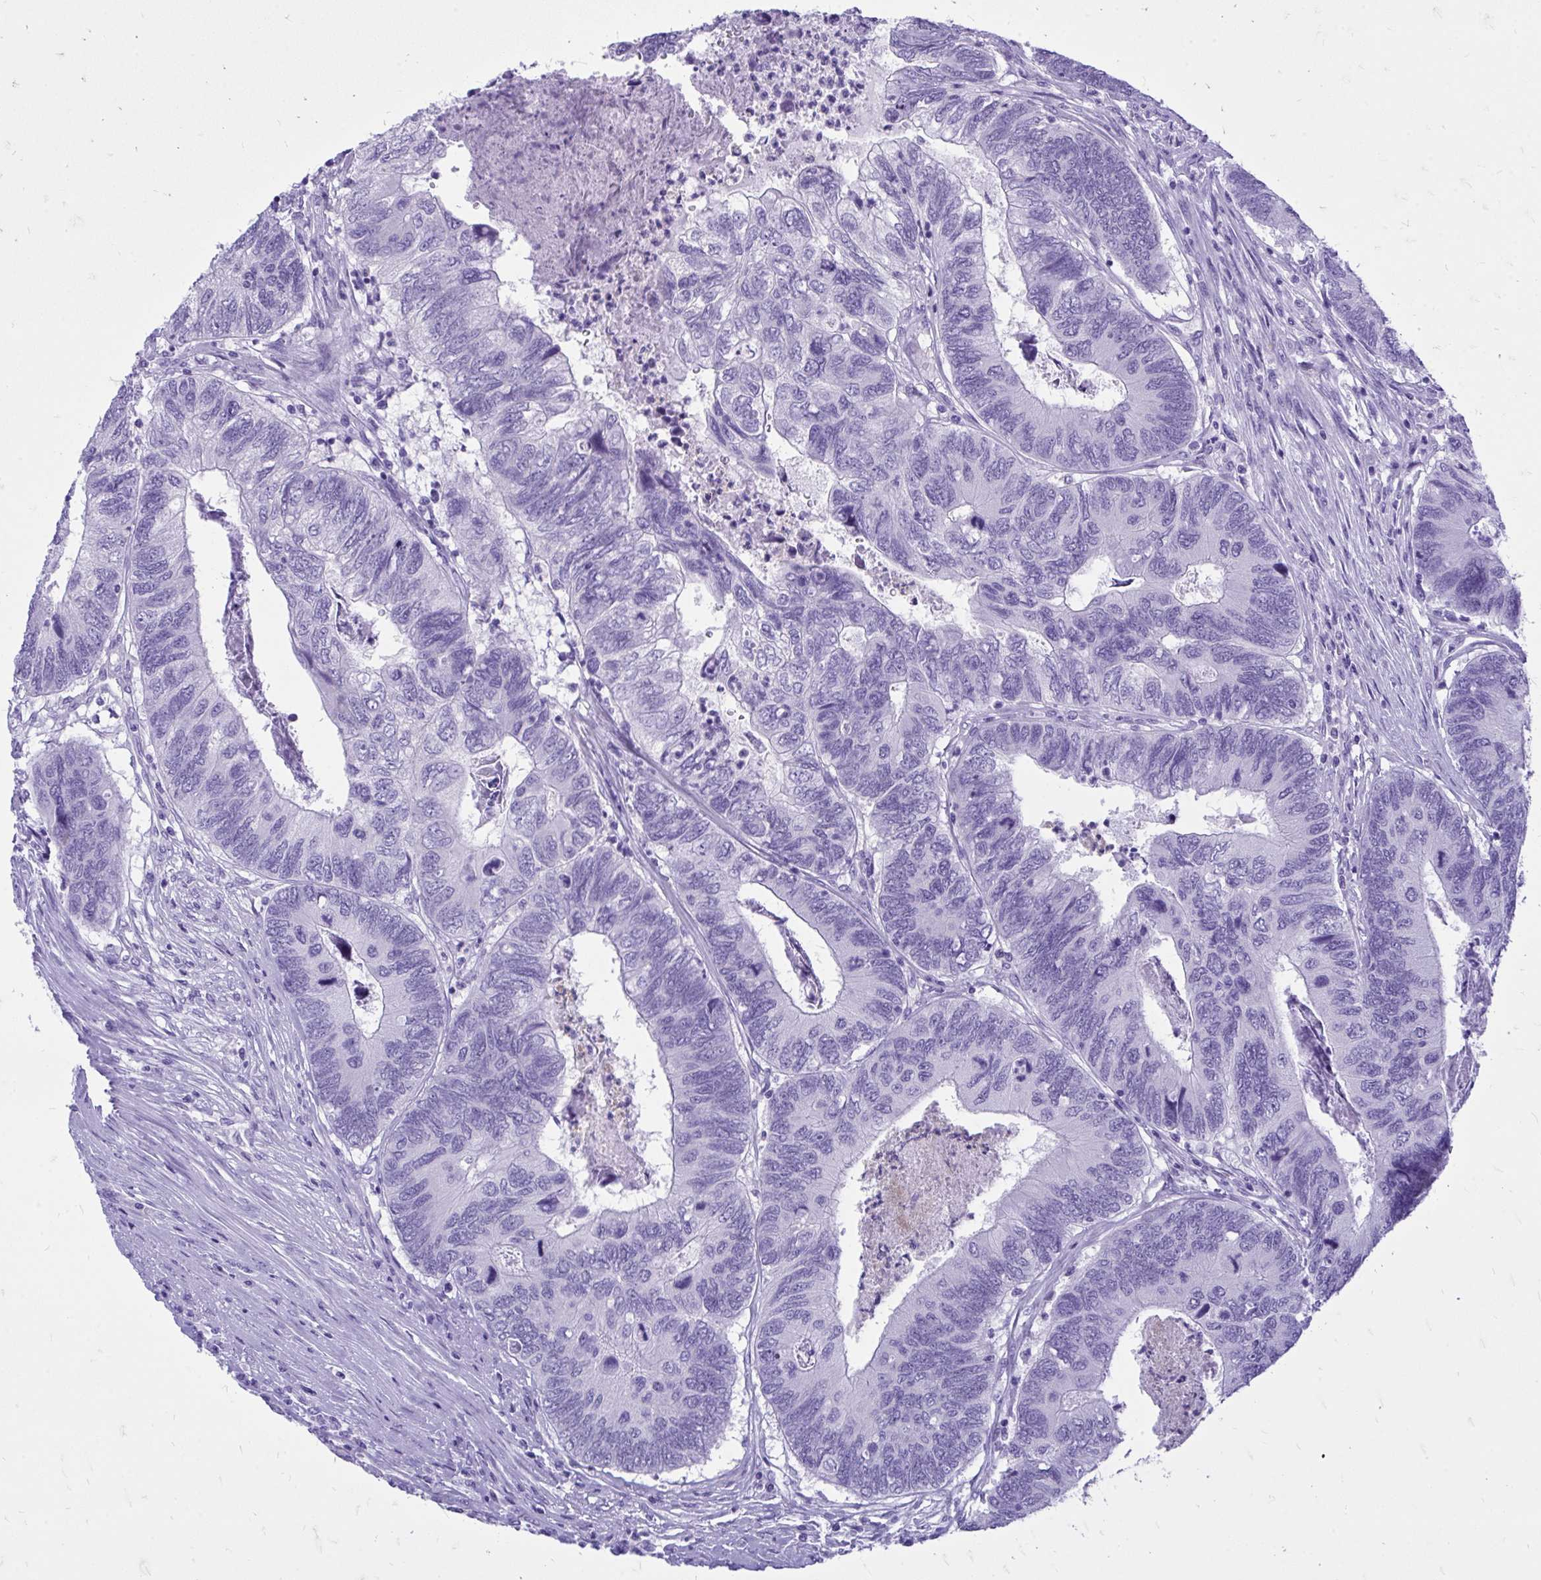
{"staining": {"intensity": "negative", "quantity": "none", "location": "none"}, "tissue": "colorectal cancer", "cell_type": "Tumor cells", "image_type": "cancer", "snomed": [{"axis": "morphology", "description": "Adenocarcinoma, NOS"}, {"axis": "topography", "description": "Colon"}], "caption": "Tumor cells are negative for protein expression in human colorectal adenocarcinoma. (DAB (3,3'-diaminobenzidine) immunohistochemistry visualized using brightfield microscopy, high magnification).", "gene": "MON1A", "patient": {"sex": "female", "age": 67}}